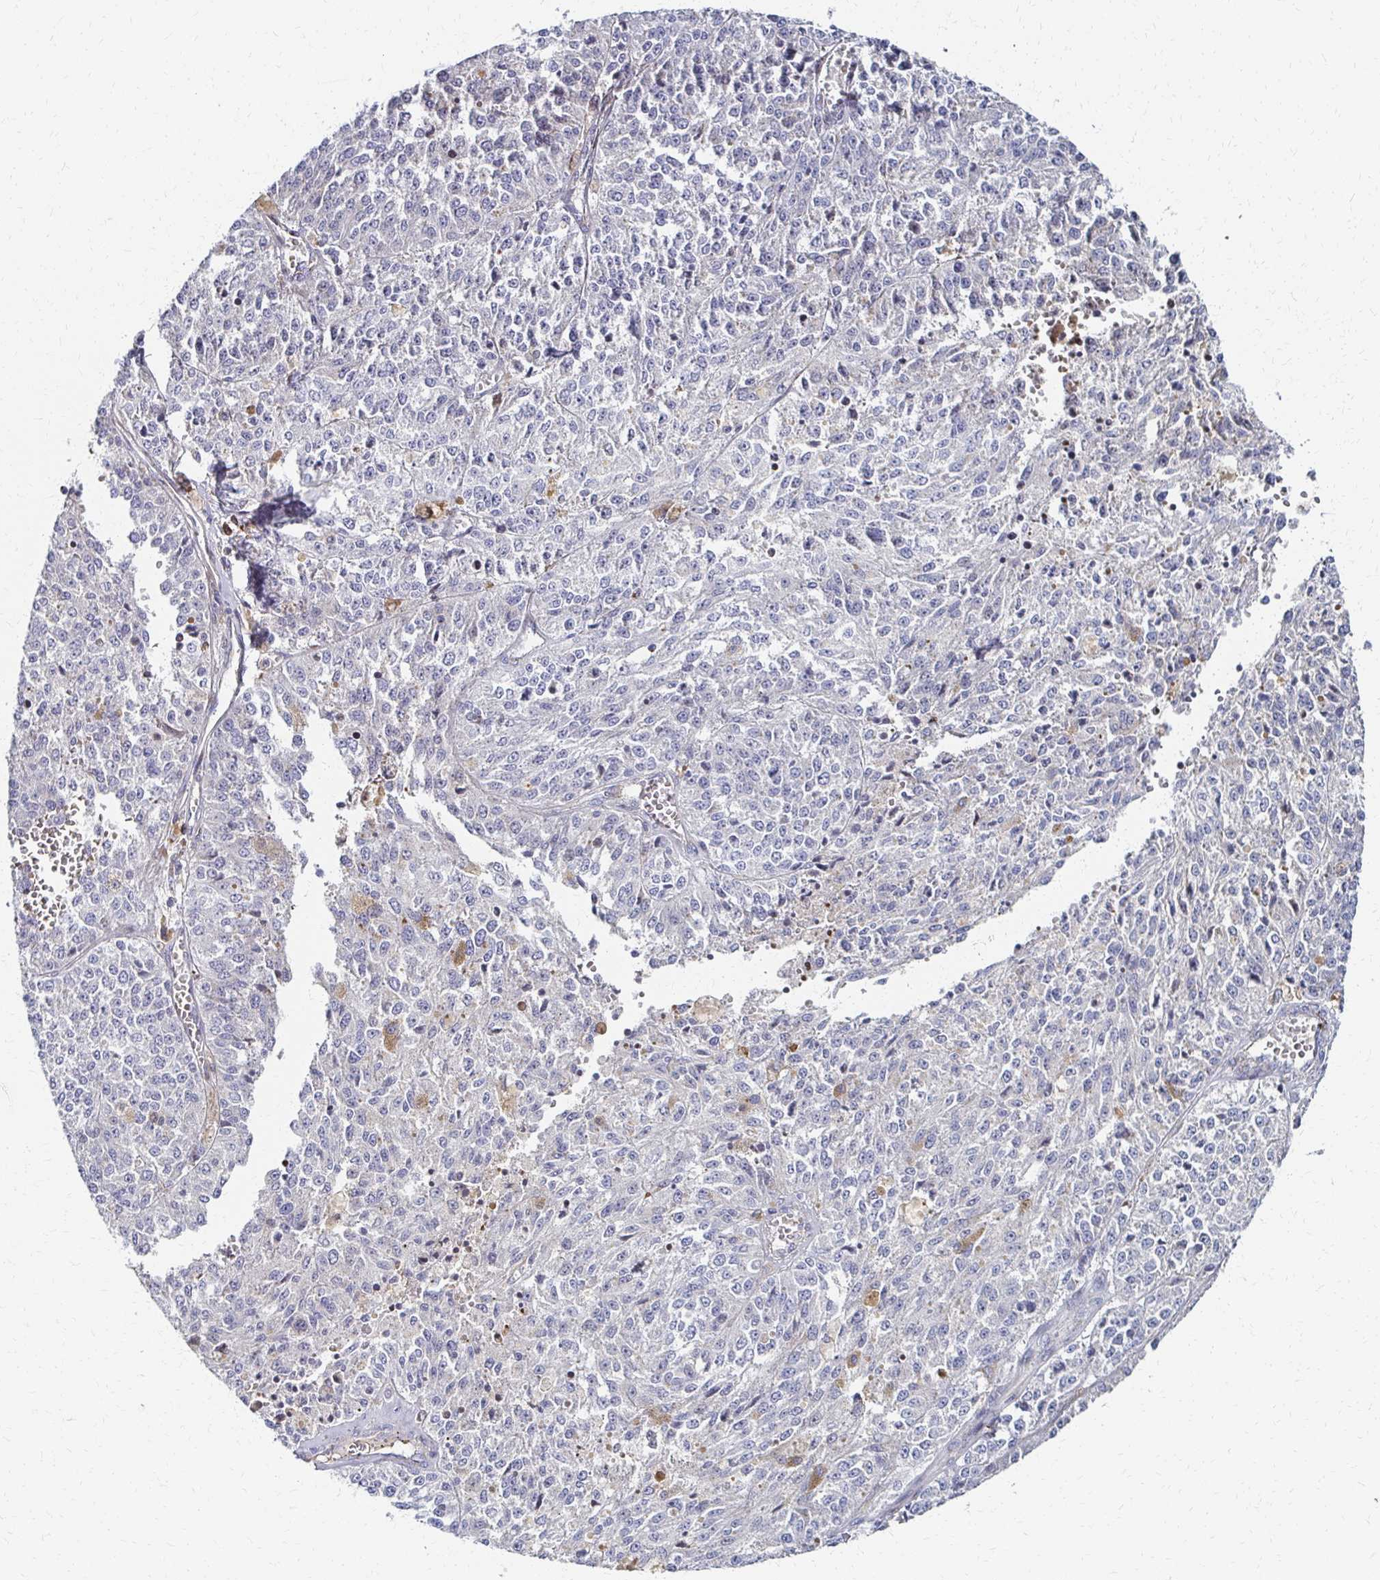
{"staining": {"intensity": "negative", "quantity": "none", "location": "none"}, "tissue": "melanoma", "cell_type": "Tumor cells", "image_type": "cancer", "snomed": [{"axis": "morphology", "description": "Malignant melanoma, Metastatic site"}, {"axis": "topography", "description": "Lymph node"}], "caption": "Immunohistochemistry (IHC) image of melanoma stained for a protein (brown), which exhibits no staining in tumor cells.", "gene": "MAN1A1", "patient": {"sex": "female", "age": 64}}